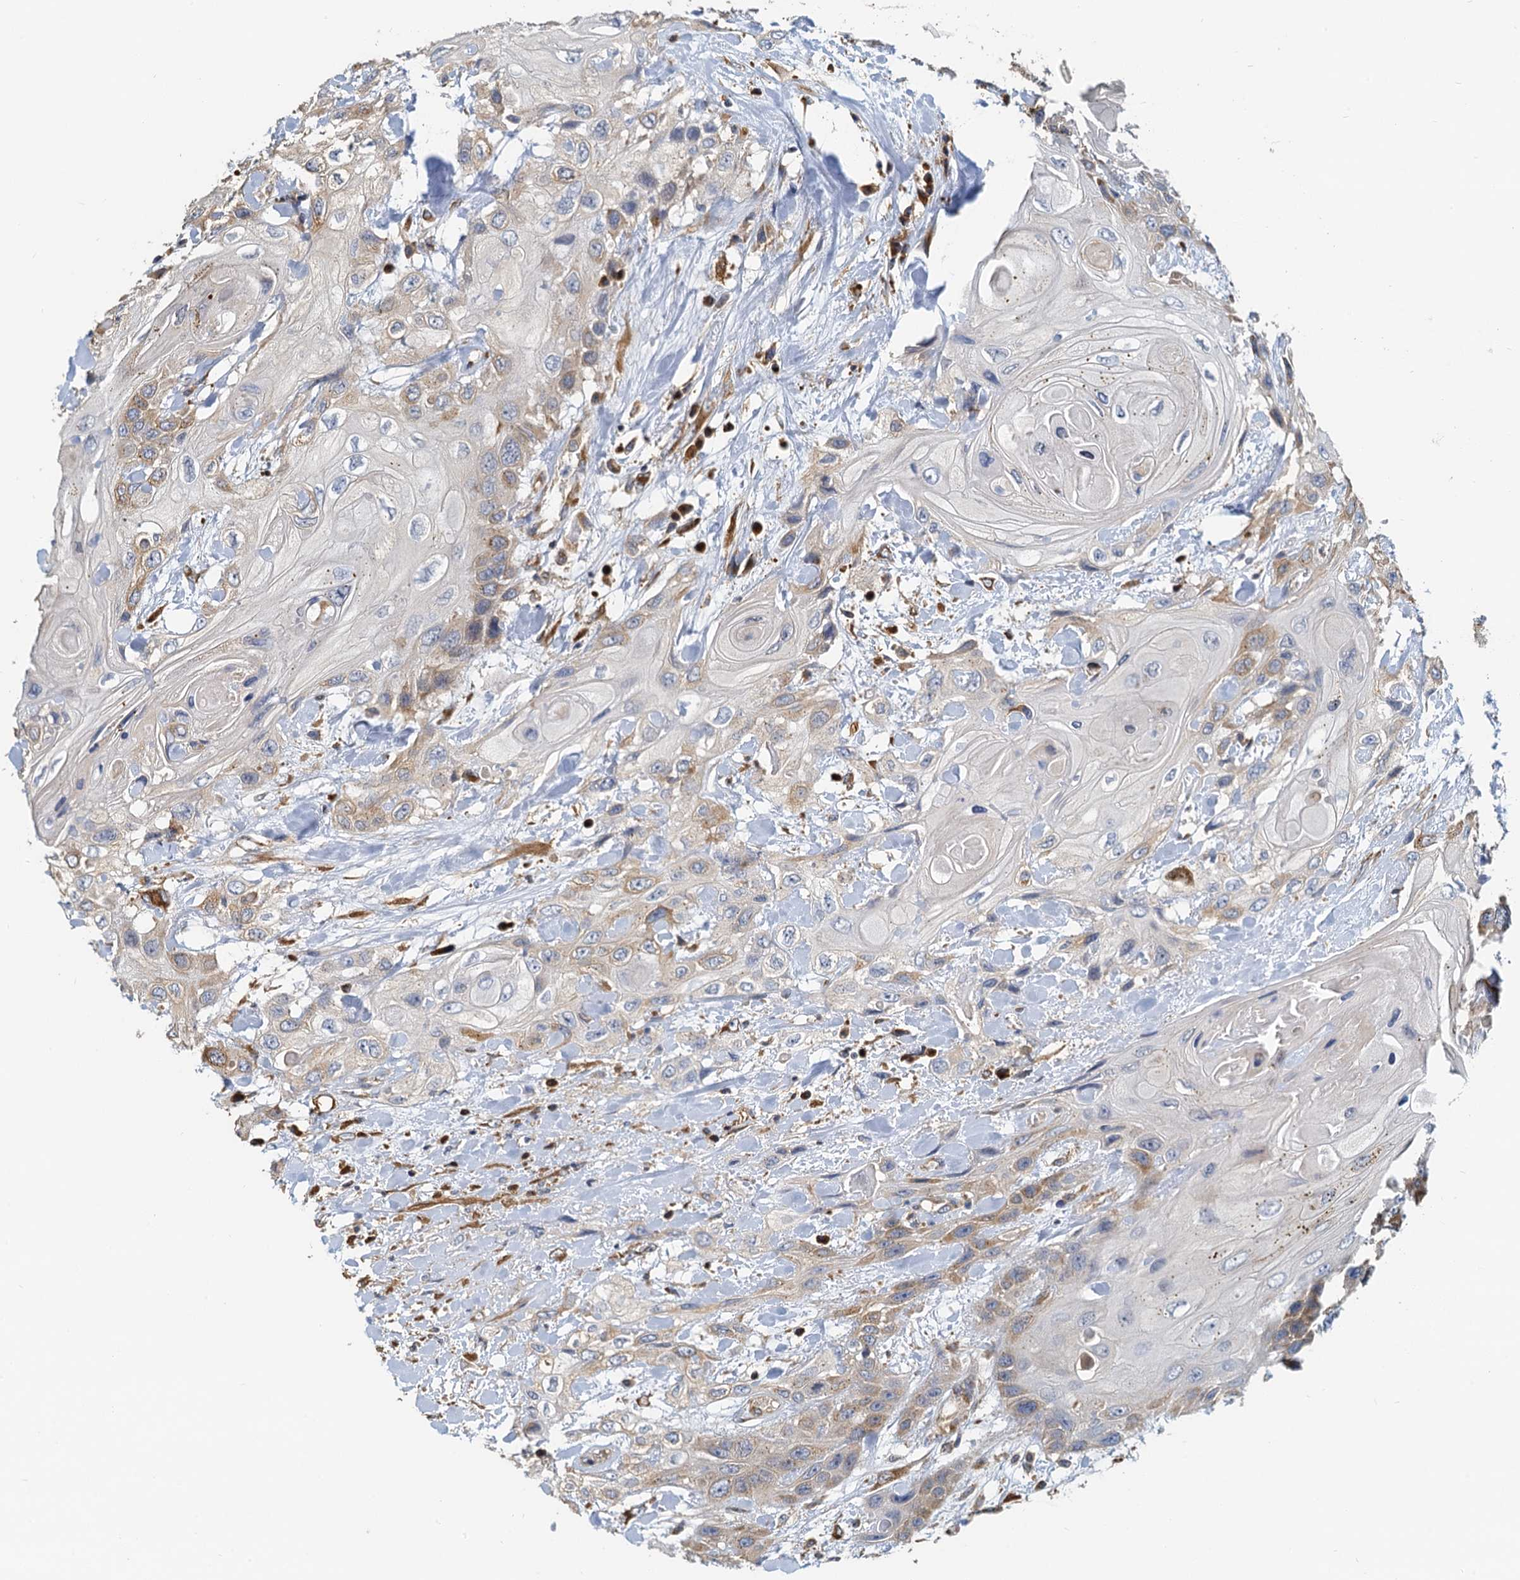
{"staining": {"intensity": "moderate", "quantity": "25%-75%", "location": "cytoplasmic/membranous"}, "tissue": "head and neck cancer", "cell_type": "Tumor cells", "image_type": "cancer", "snomed": [{"axis": "morphology", "description": "Squamous cell carcinoma, NOS"}, {"axis": "topography", "description": "Head-Neck"}], "caption": "This micrograph demonstrates IHC staining of human squamous cell carcinoma (head and neck), with medium moderate cytoplasmic/membranous expression in approximately 25%-75% of tumor cells.", "gene": "NKAPD1", "patient": {"sex": "female", "age": 43}}